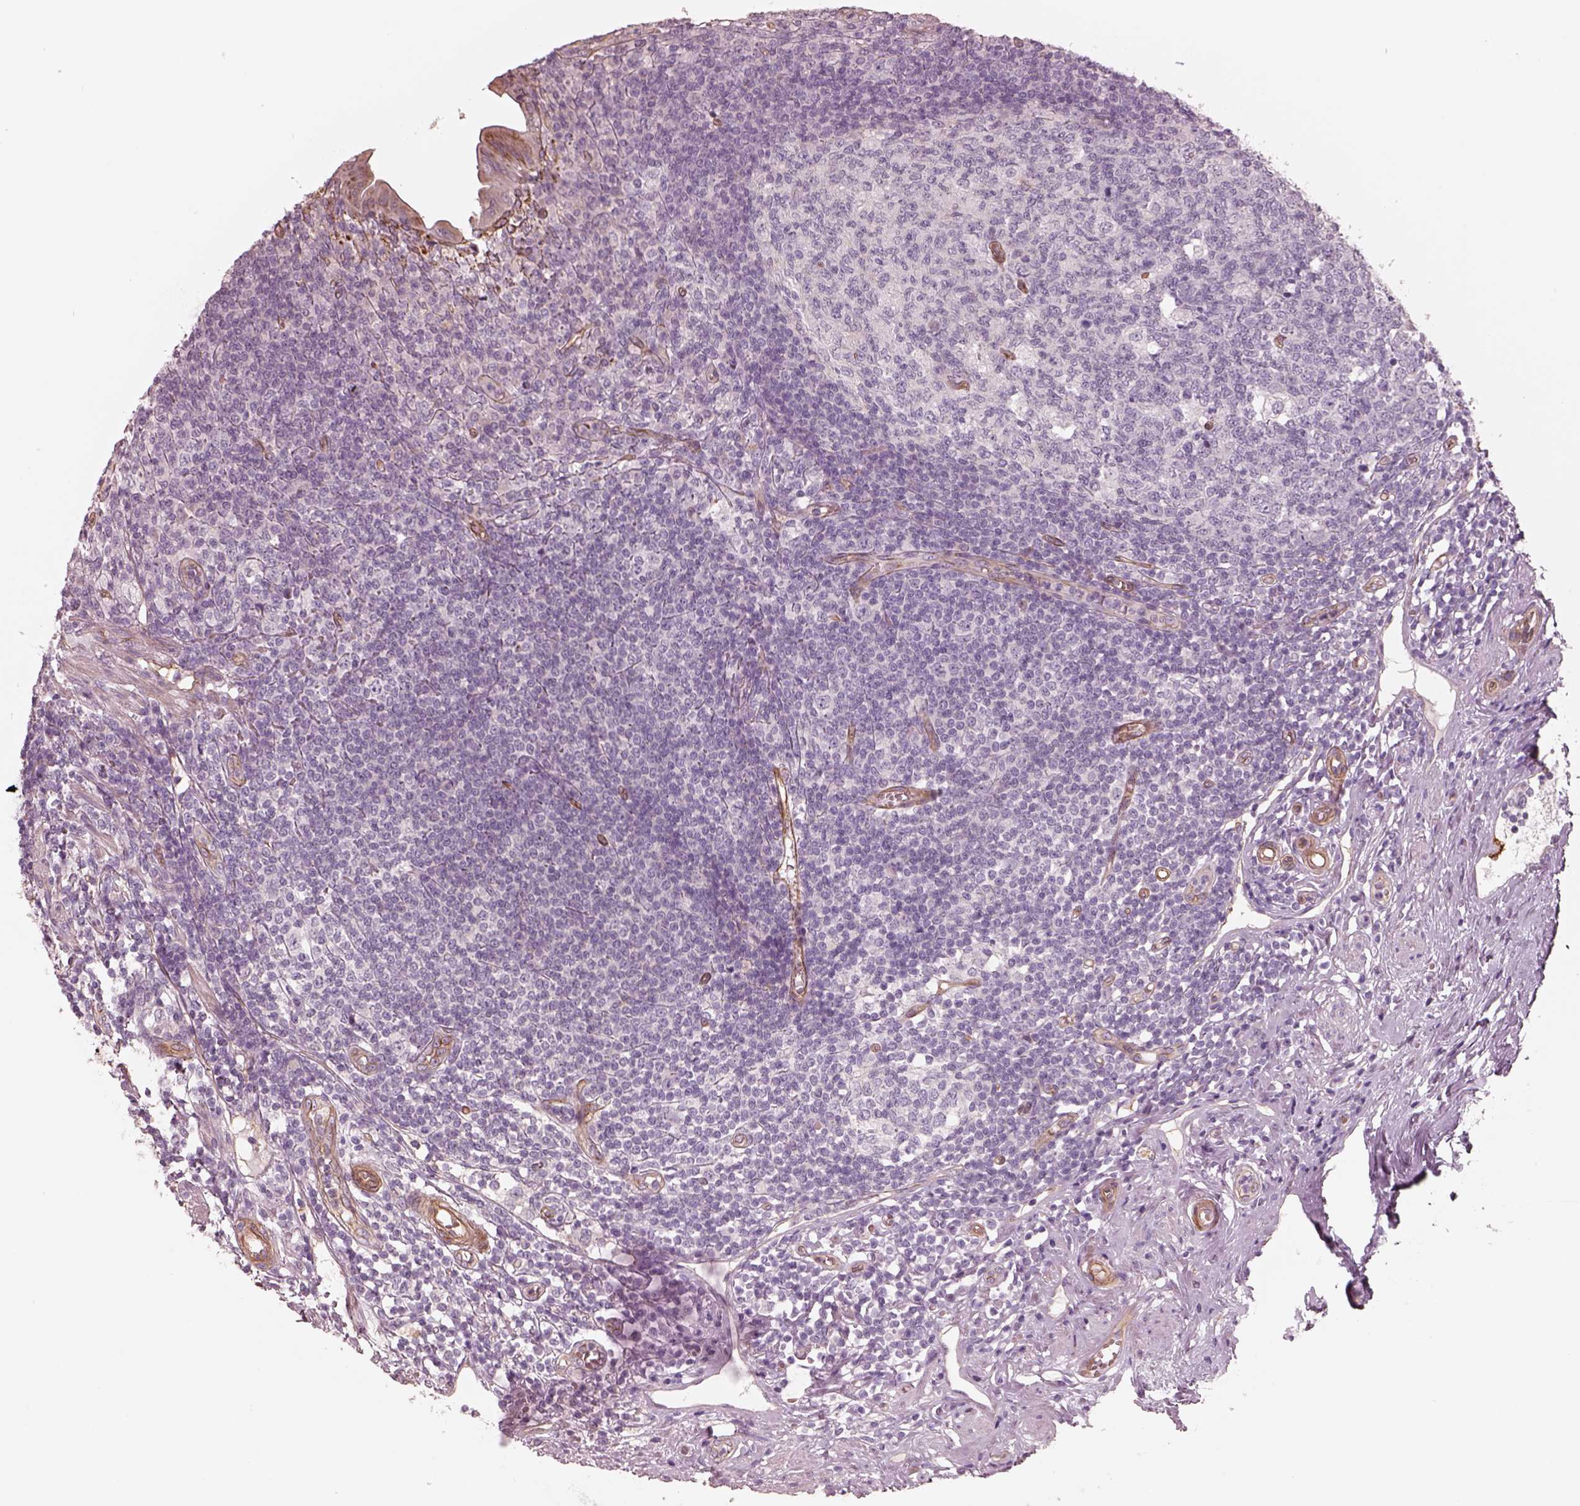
{"staining": {"intensity": "strong", "quantity": "25%-75%", "location": "cytoplasmic/membranous"}, "tissue": "appendix", "cell_type": "Glandular cells", "image_type": "normal", "snomed": [{"axis": "morphology", "description": "Normal tissue, NOS"}, {"axis": "morphology", "description": "Carcinoma, endometroid"}, {"axis": "topography", "description": "Appendix"}, {"axis": "topography", "description": "Colon"}], "caption": "Benign appendix demonstrates strong cytoplasmic/membranous positivity in about 25%-75% of glandular cells The staining is performed using DAB brown chromogen to label protein expression. The nuclei are counter-stained blue using hematoxylin..", "gene": "CRYM", "patient": {"sex": "female", "age": 60}}